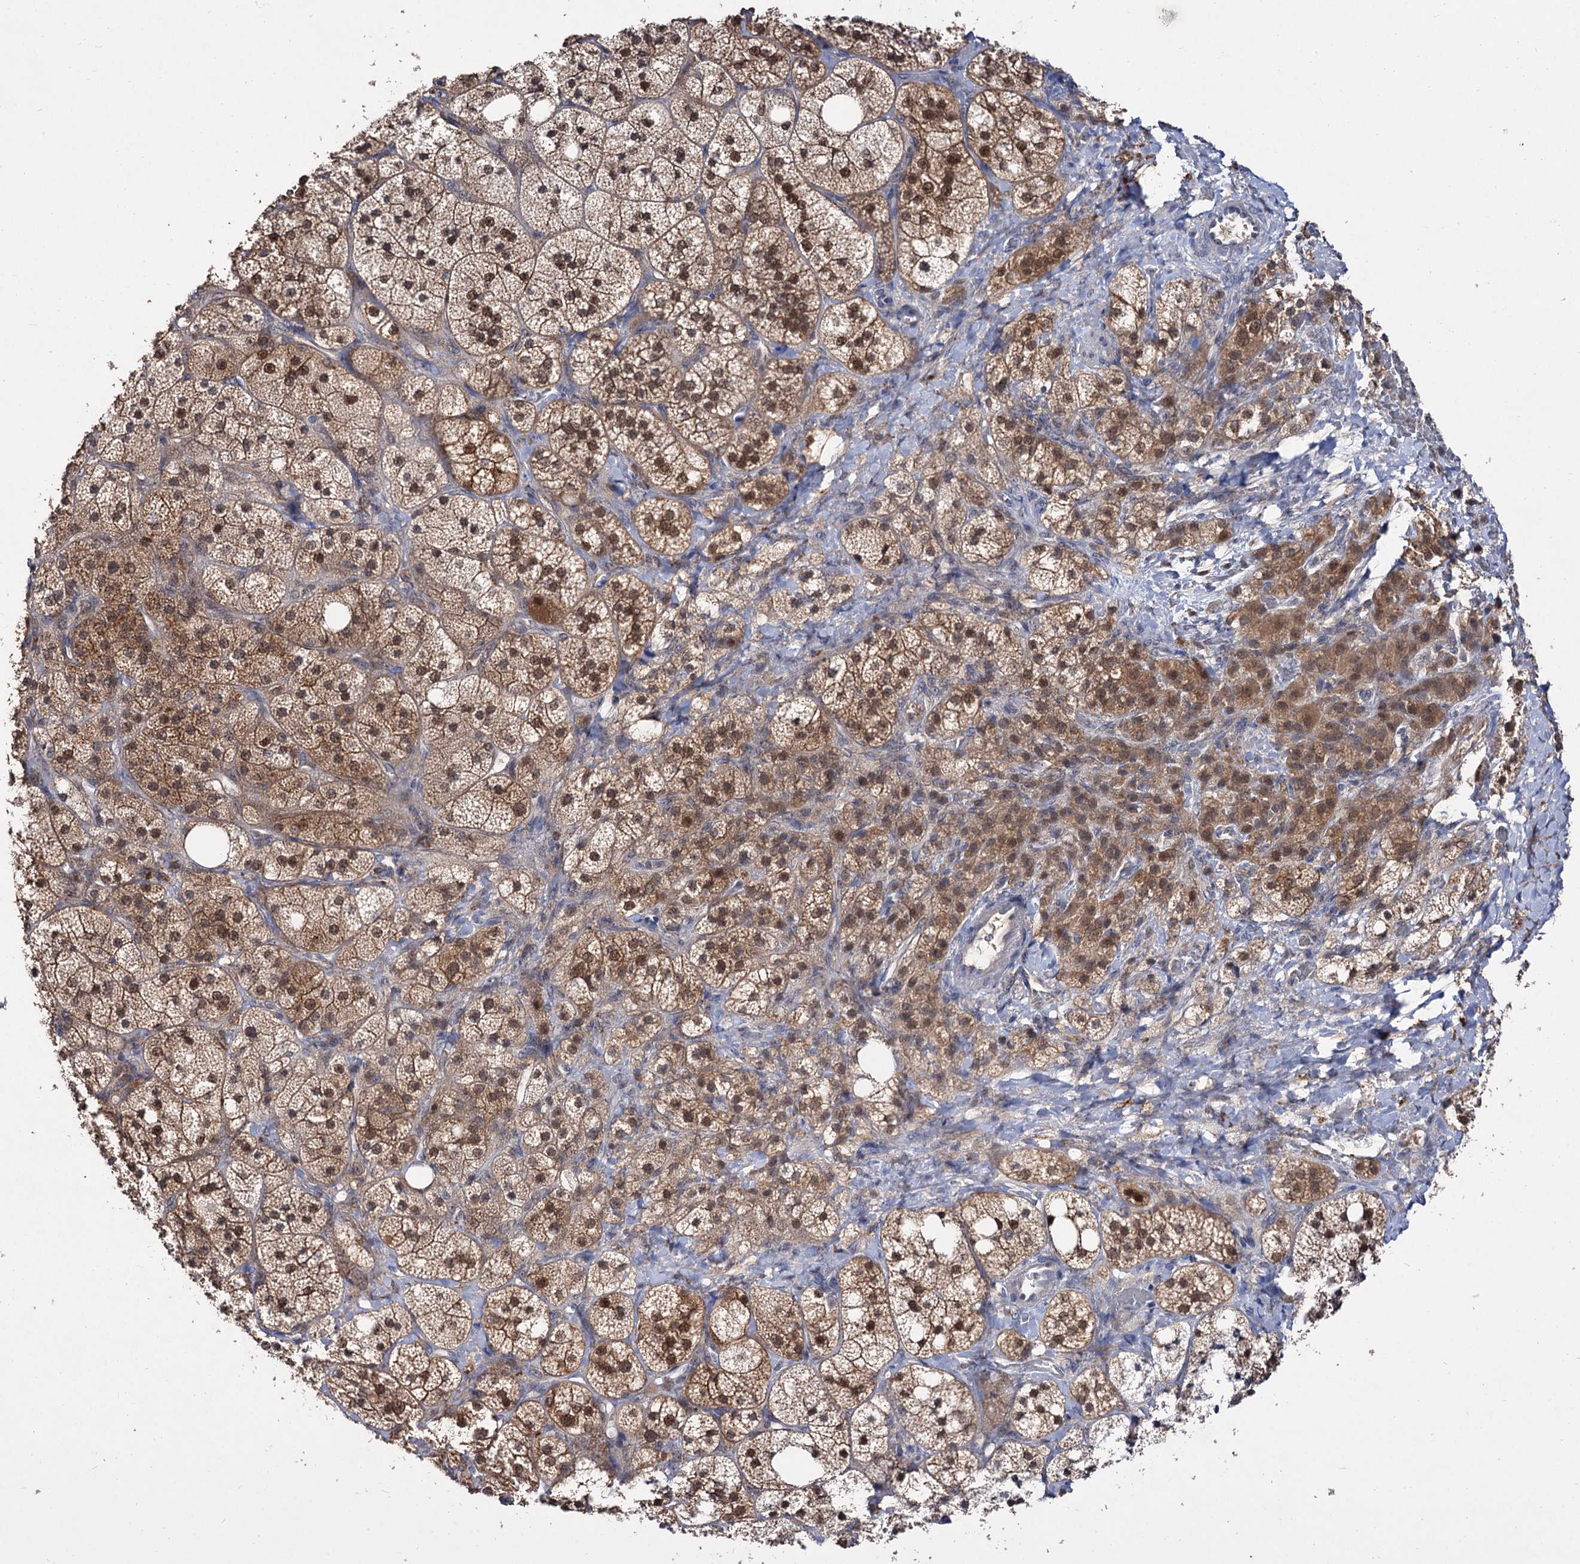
{"staining": {"intensity": "moderate", "quantity": ">75%", "location": "cytoplasmic/membranous"}, "tissue": "adrenal gland", "cell_type": "Glandular cells", "image_type": "normal", "snomed": [{"axis": "morphology", "description": "Normal tissue, NOS"}, {"axis": "topography", "description": "Adrenal gland"}], "caption": "Moderate cytoplasmic/membranous positivity for a protein is identified in approximately >75% of glandular cells of normal adrenal gland using immunohistochemistry (IHC).", "gene": "ACTR6", "patient": {"sex": "male", "age": 61}}